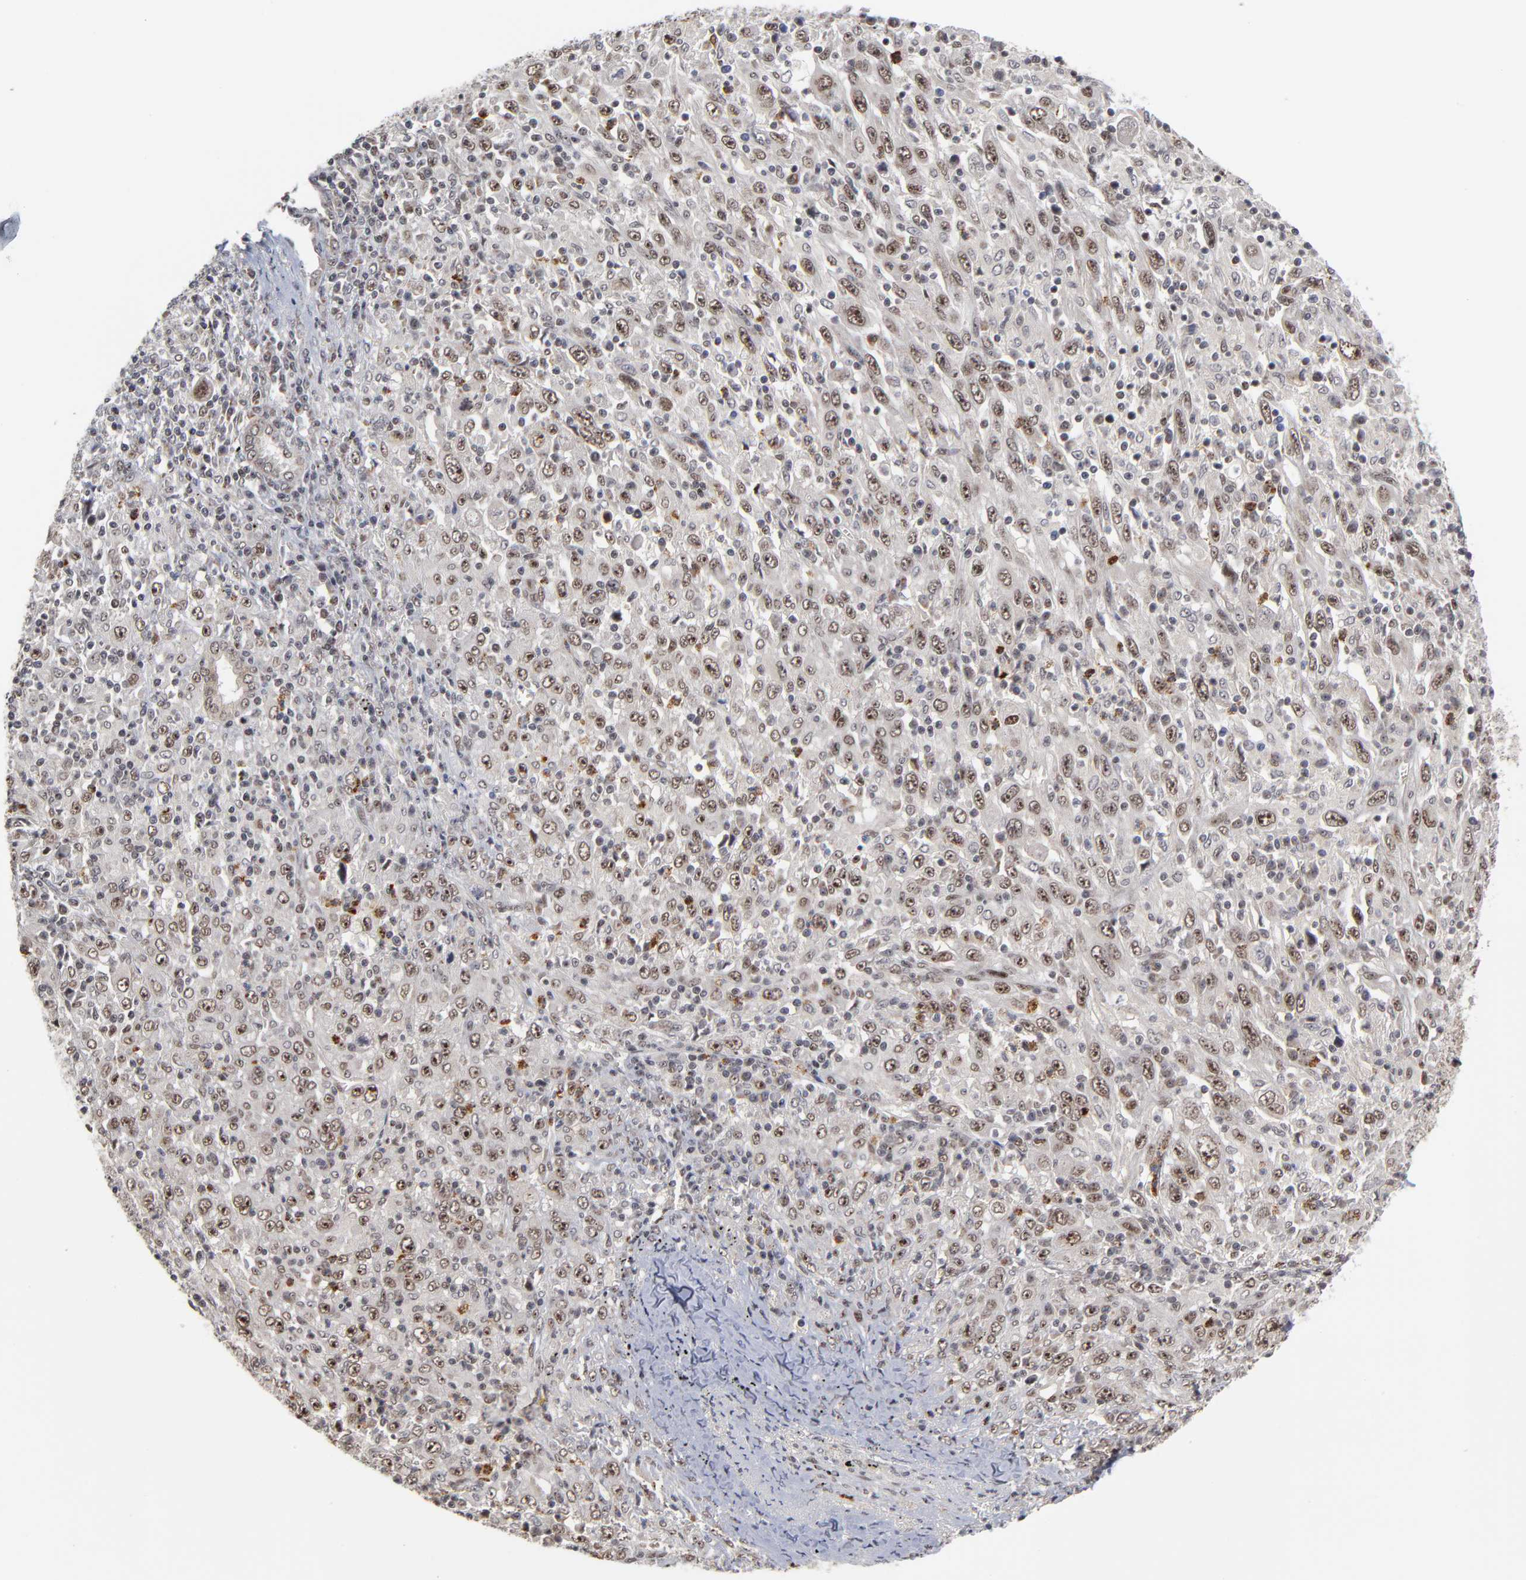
{"staining": {"intensity": "moderate", "quantity": ">75%", "location": "nuclear"}, "tissue": "melanoma", "cell_type": "Tumor cells", "image_type": "cancer", "snomed": [{"axis": "morphology", "description": "Malignant melanoma, Metastatic site"}, {"axis": "topography", "description": "Skin"}], "caption": "Immunohistochemical staining of human melanoma demonstrates medium levels of moderate nuclear protein staining in about >75% of tumor cells.", "gene": "ZNF419", "patient": {"sex": "female", "age": 56}}